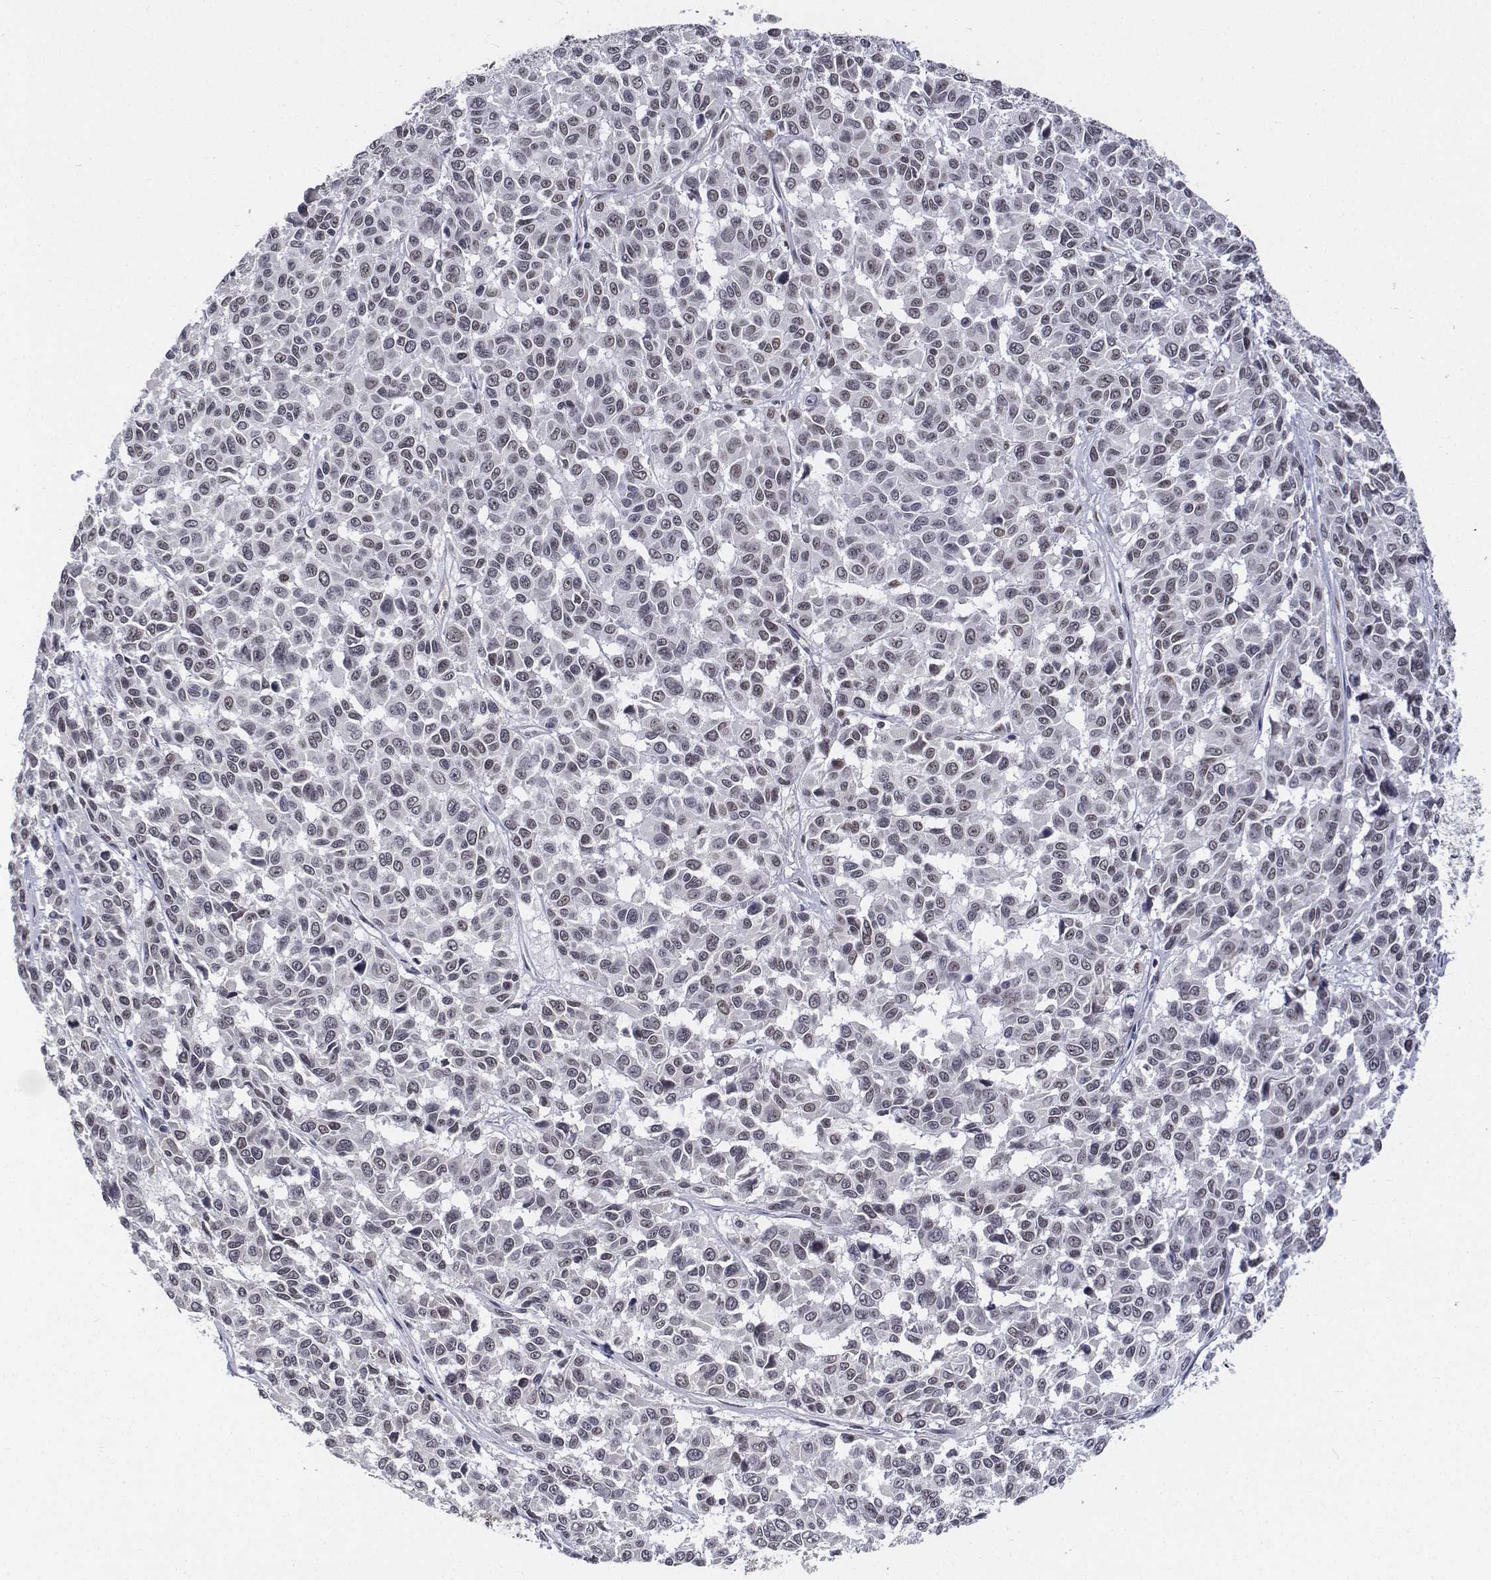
{"staining": {"intensity": "weak", "quantity": "25%-75%", "location": "nuclear"}, "tissue": "melanoma", "cell_type": "Tumor cells", "image_type": "cancer", "snomed": [{"axis": "morphology", "description": "Malignant melanoma, NOS"}, {"axis": "topography", "description": "Skin"}], "caption": "A low amount of weak nuclear staining is appreciated in about 25%-75% of tumor cells in melanoma tissue.", "gene": "ATRX", "patient": {"sex": "female", "age": 66}}